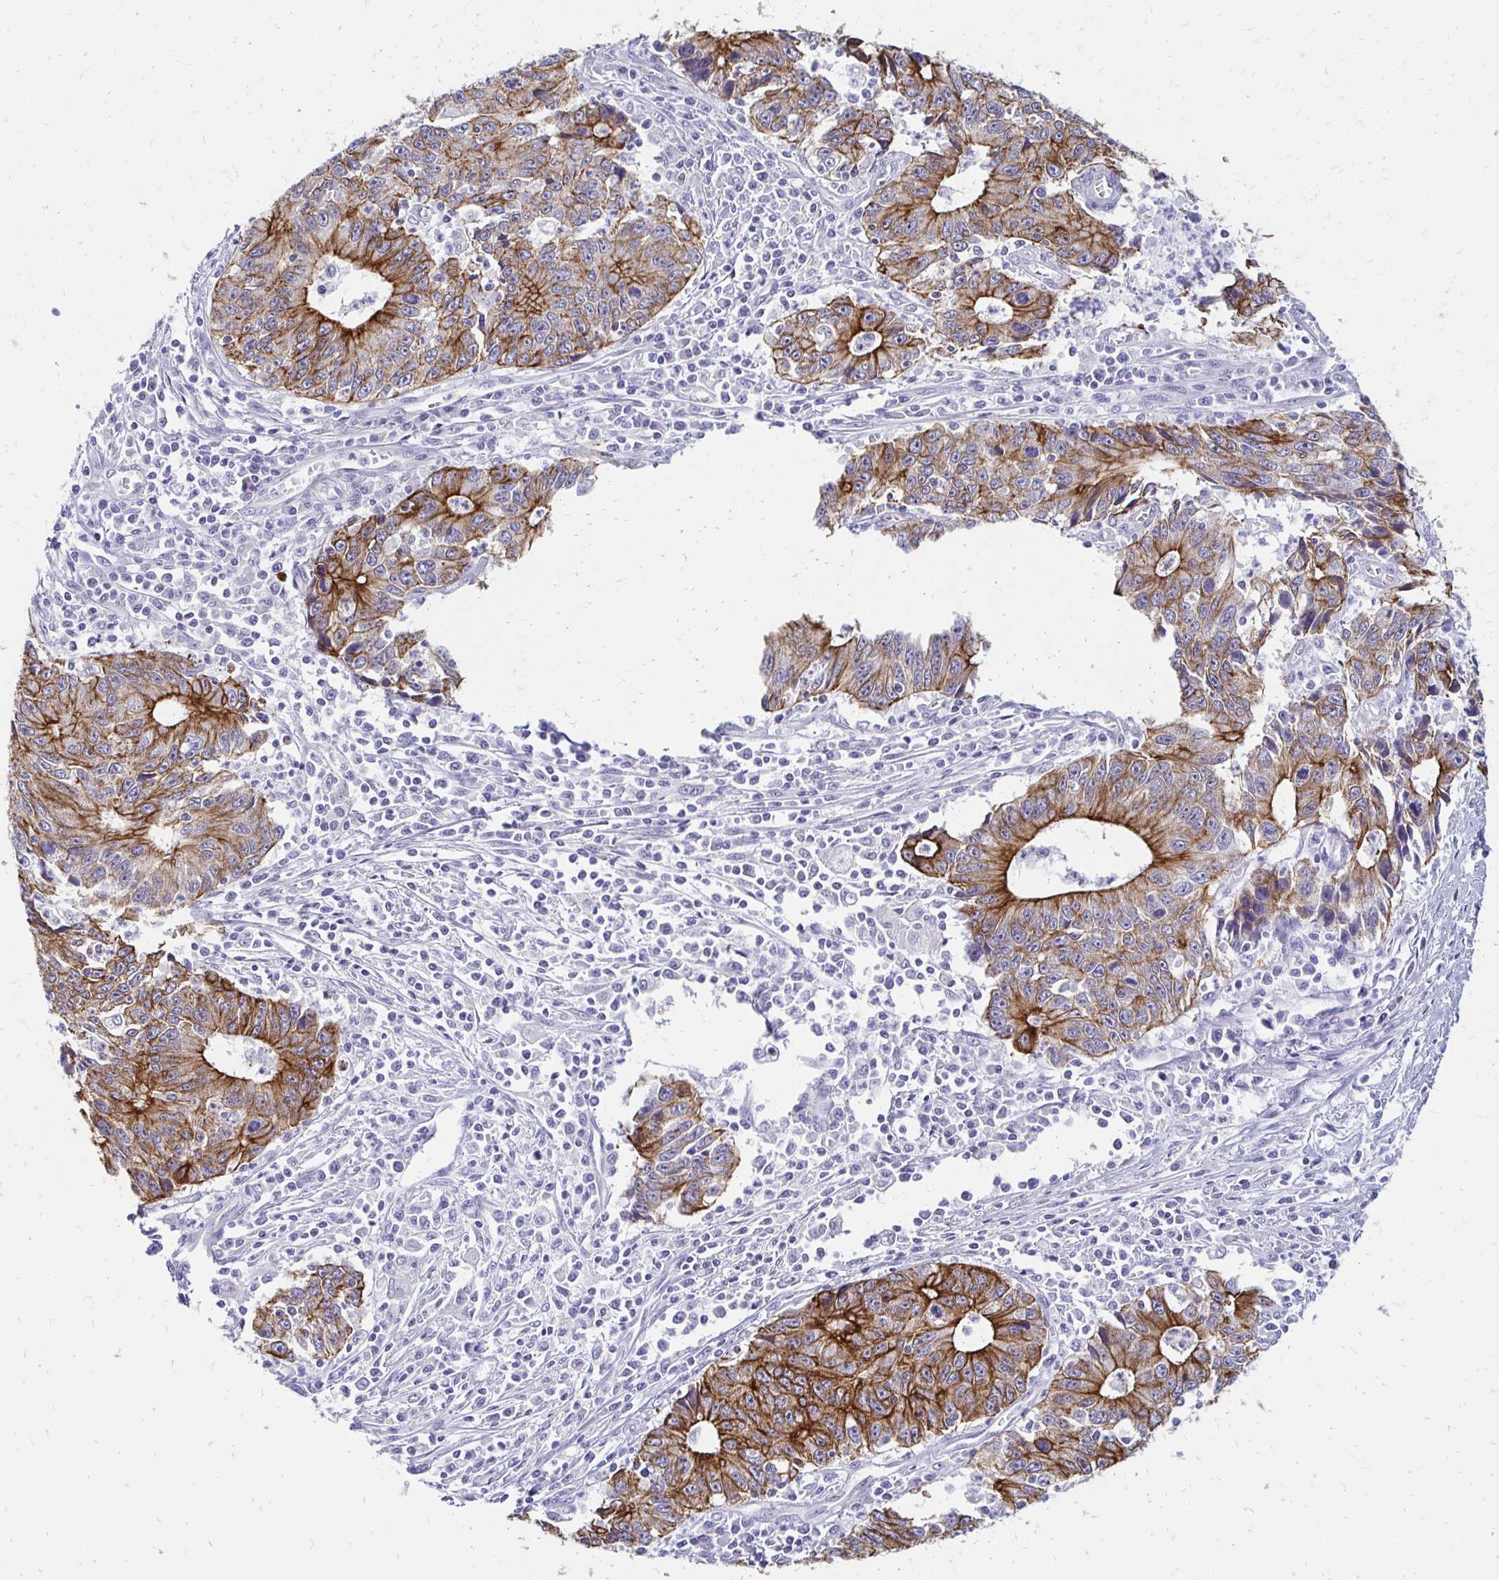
{"staining": {"intensity": "moderate", "quantity": "25%-75%", "location": "cytoplasmic/membranous"}, "tissue": "liver cancer", "cell_type": "Tumor cells", "image_type": "cancer", "snomed": [{"axis": "morphology", "description": "Cholangiocarcinoma"}, {"axis": "topography", "description": "Liver"}], "caption": "Protein positivity by IHC shows moderate cytoplasmic/membranous positivity in approximately 25%-75% of tumor cells in liver cholangiocarcinoma.", "gene": "C1QTNF2", "patient": {"sex": "male", "age": 65}}